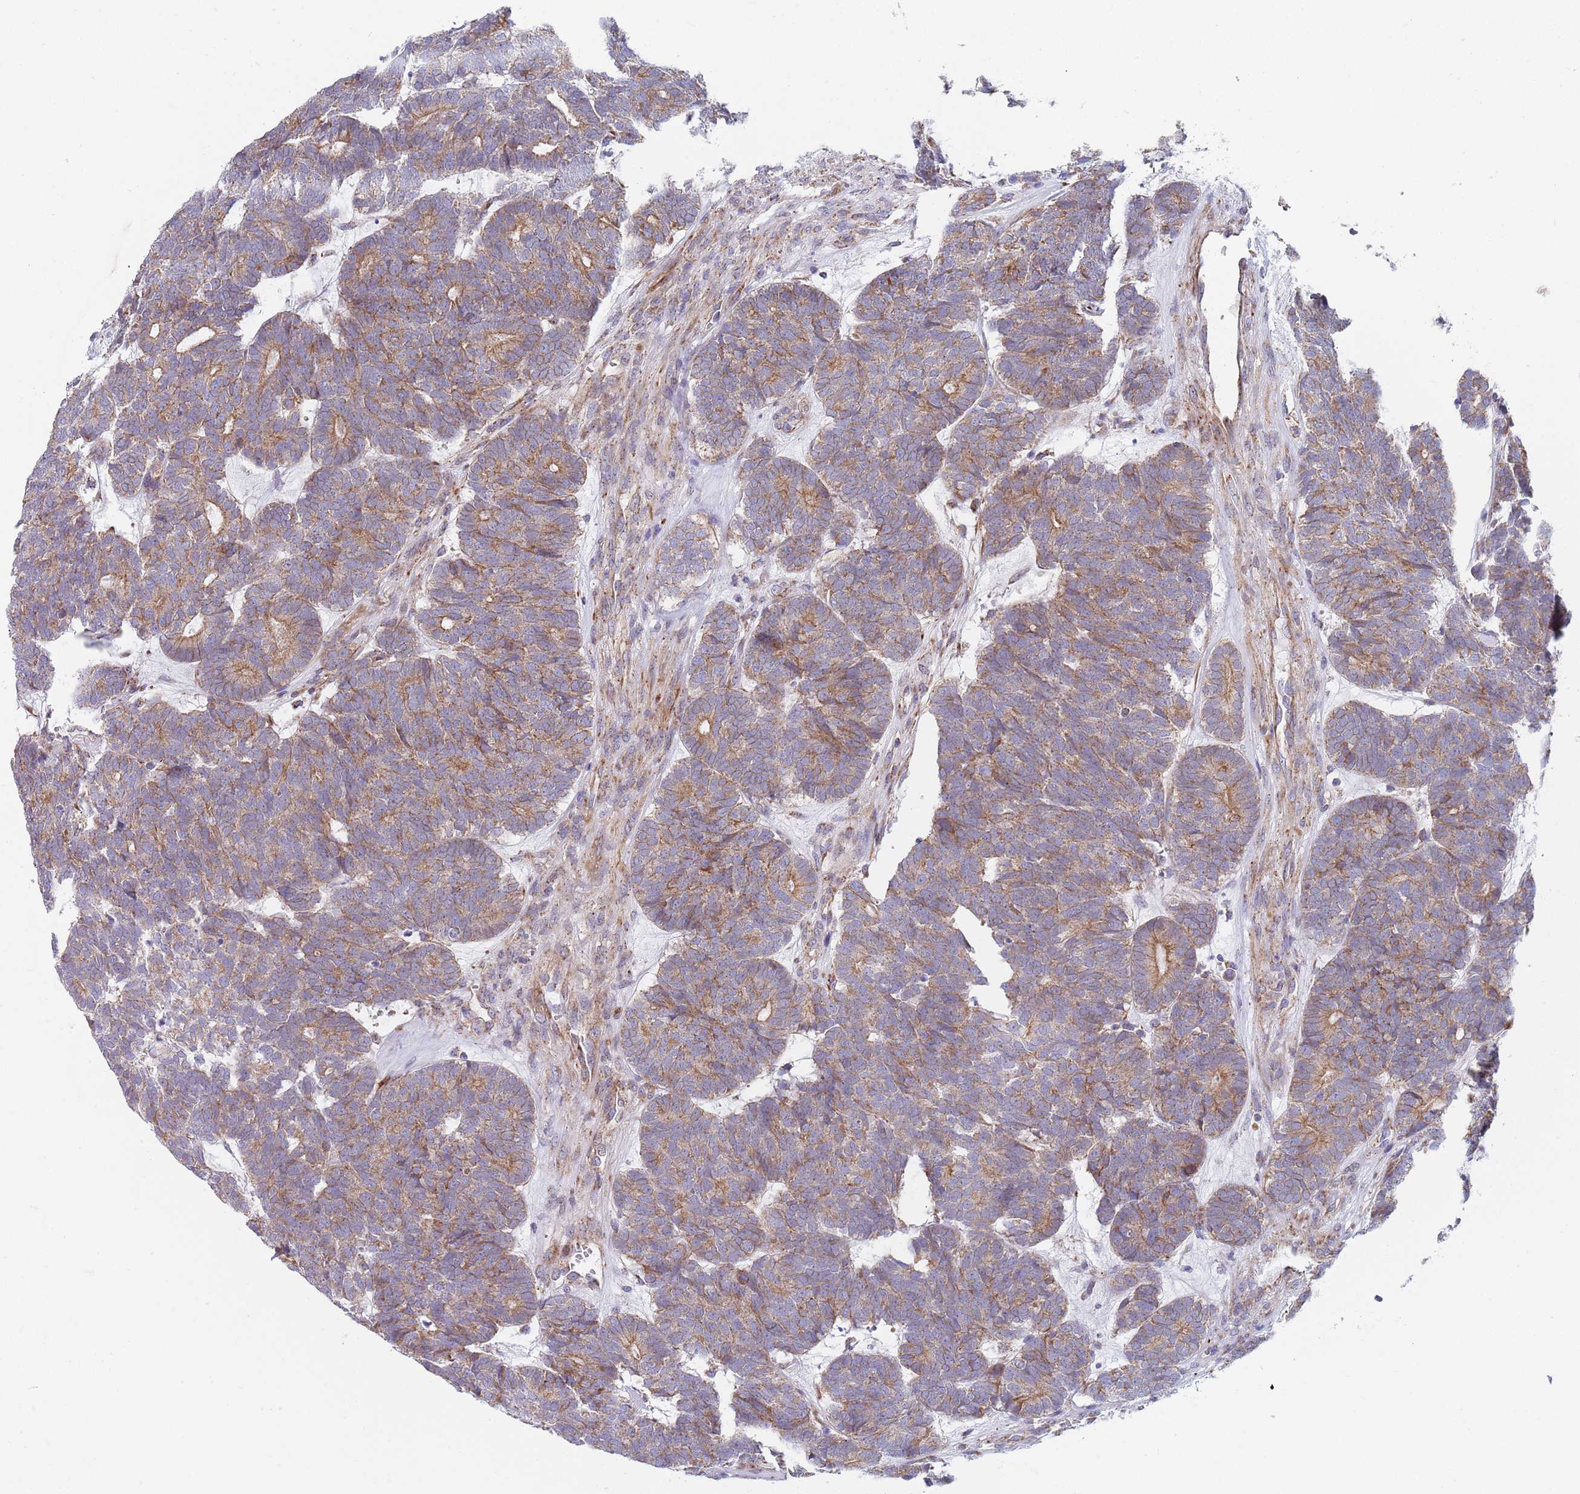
{"staining": {"intensity": "moderate", "quantity": "25%-75%", "location": "cytoplasmic/membranous"}, "tissue": "head and neck cancer", "cell_type": "Tumor cells", "image_type": "cancer", "snomed": [{"axis": "morphology", "description": "Adenocarcinoma, NOS"}, {"axis": "topography", "description": "Head-Neck"}], "caption": "Immunohistochemistry (IHC) staining of head and neck cancer (adenocarcinoma), which reveals medium levels of moderate cytoplasmic/membranous staining in approximately 25%-75% of tumor cells indicating moderate cytoplasmic/membranous protein staining. The staining was performed using DAB (3,3'-diaminobenzidine) (brown) for protein detection and nuclei were counterstained in hematoxylin (blue).", "gene": "PWWP3A", "patient": {"sex": "female", "age": 81}}